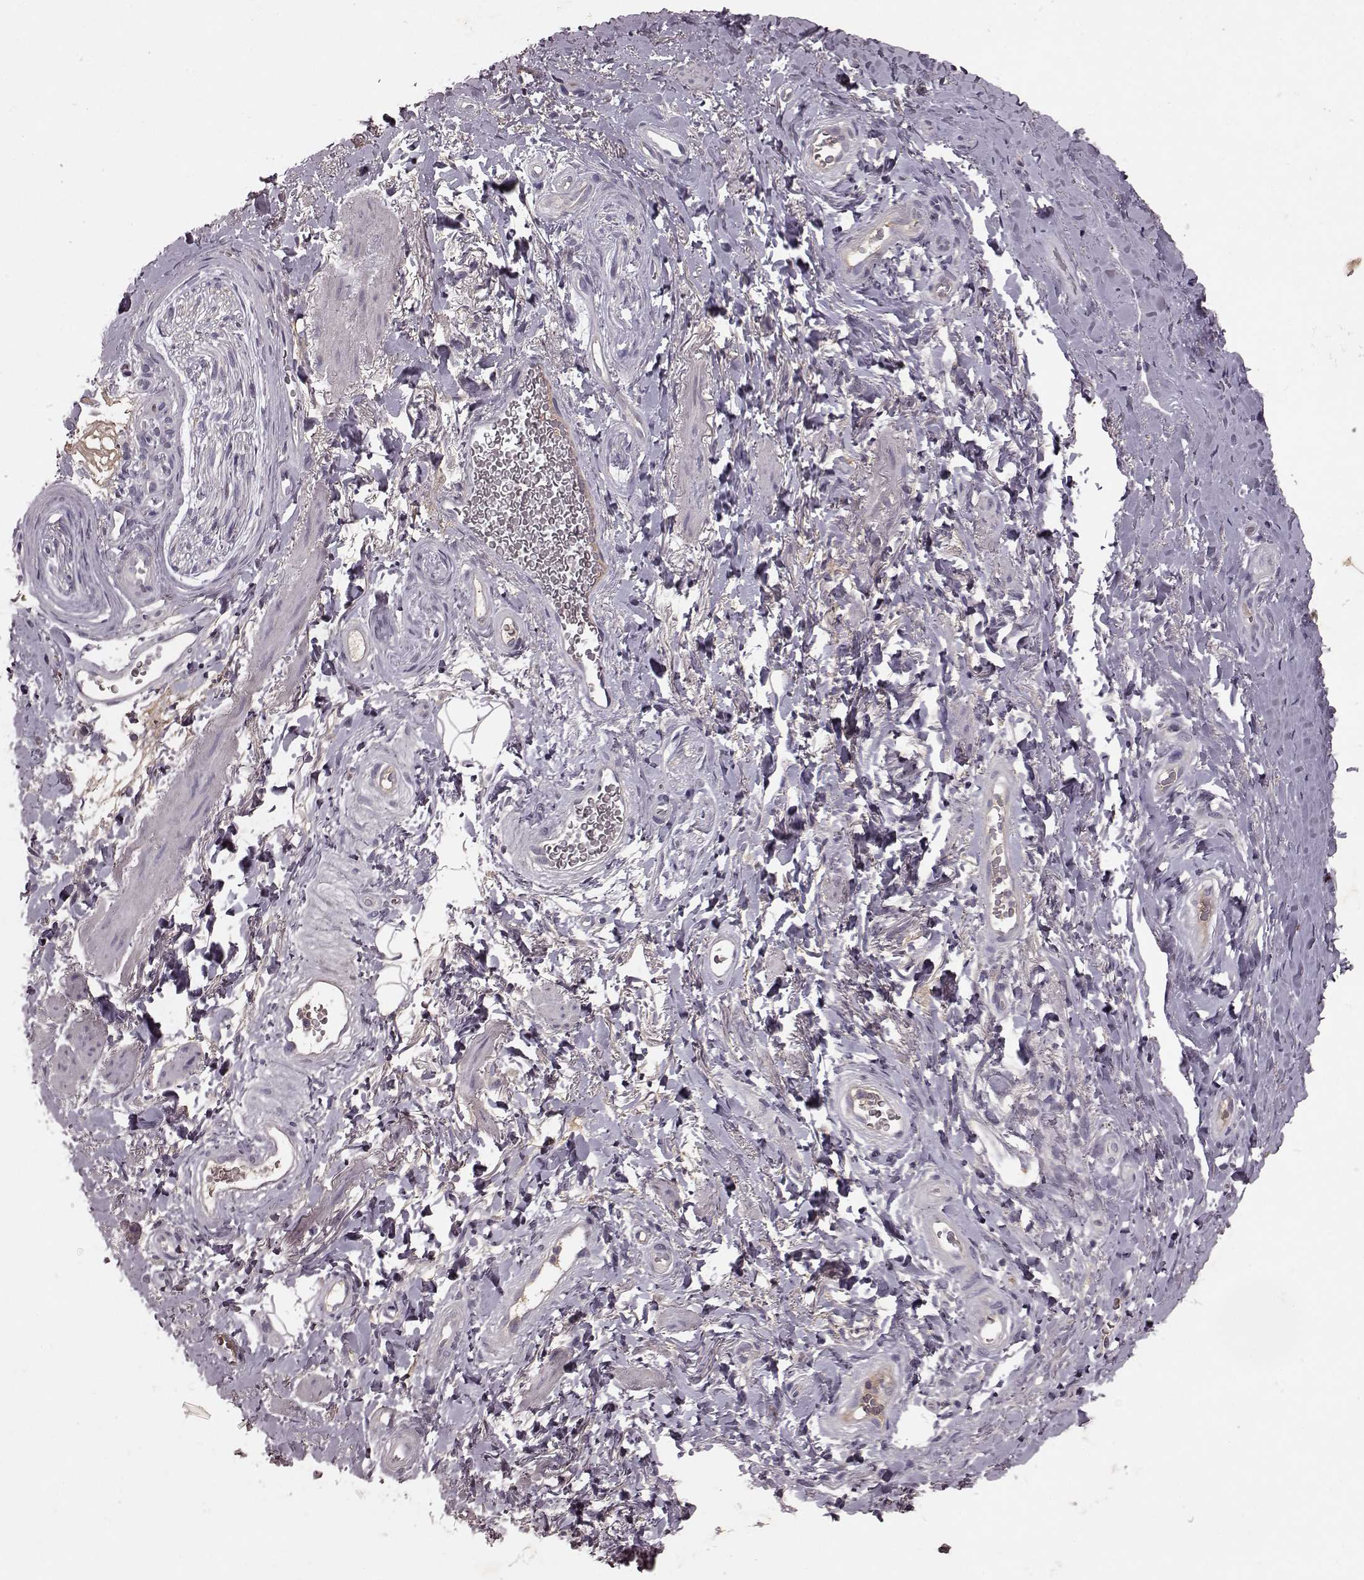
{"staining": {"intensity": "negative", "quantity": "none", "location": "none"}, "tissue": "adipose tissue", "cell_type": "Adipocytes", "image_type": "normal", "snomed": [{"axis": "morphology", "description": "Normal tissue, NOS"}, {"axis": "topography", "description": "Anal"}, {"axis": "topography", "description": "Peripheral nerve tissue"}], "caption": "The histopathology image displays no significant positivity in adipocytes of adipose tissue.", "gene": "FRRS1L", "patient": {"sex": "male", "age": 53}}